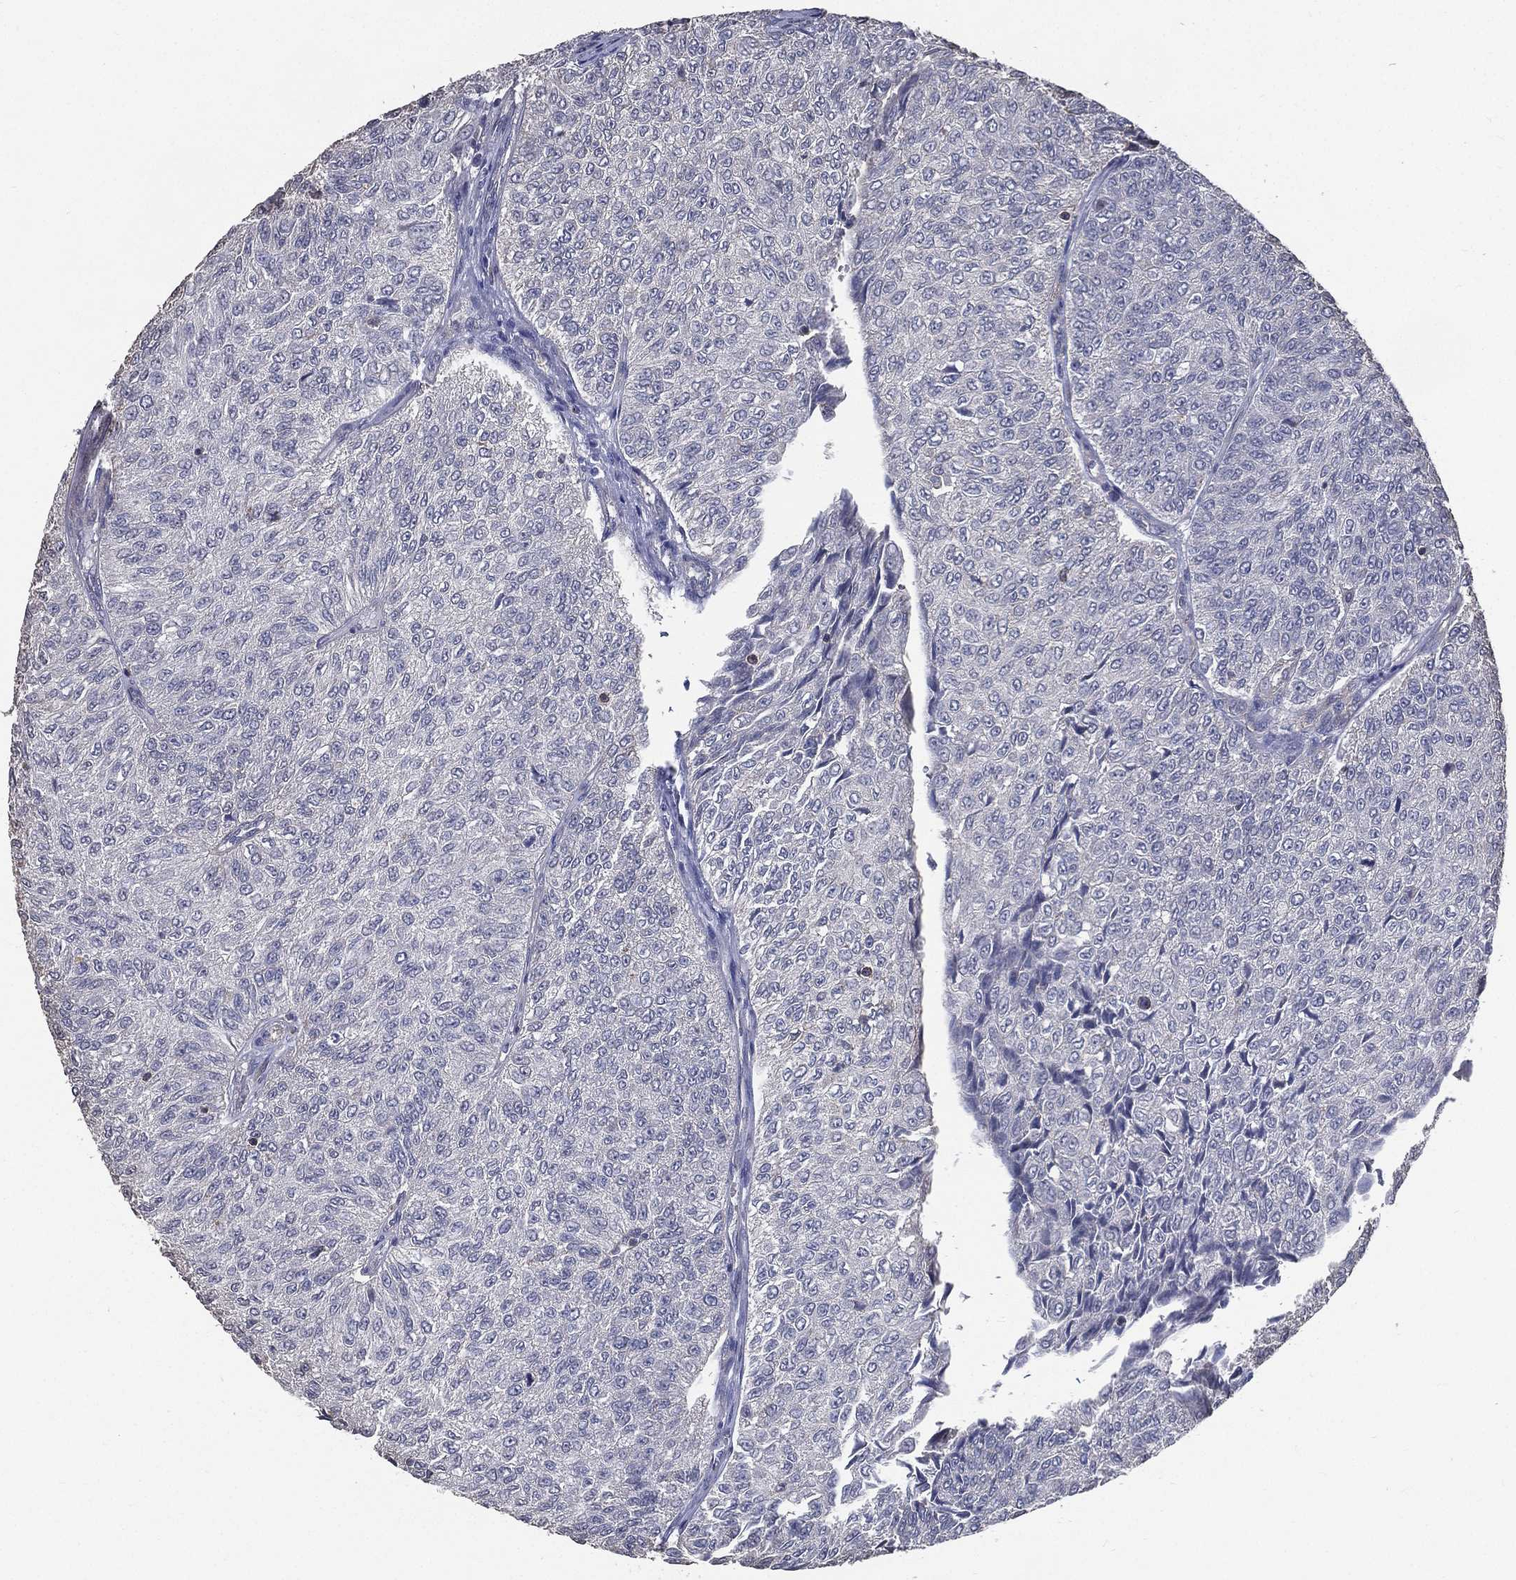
{"staining": {"intensity": "negative", "quantity": "none", "location": "none"}, "tissue": "urothelial cancer", "cell_type": "Tumor cells", "image_type": "cancer", "snomed": [{"axis": "morphology", "description": "Urothelial carcinoma, Low grade"}, {"axis": "topography", "description": "Urinary bladder"}], "caption": "Immunohistochemistry (IHC) of human urothelial cancer reveals no expression in tumor cells.", "gene": "SERPINB2", "patient": {"sex": "male", "age": 78}}